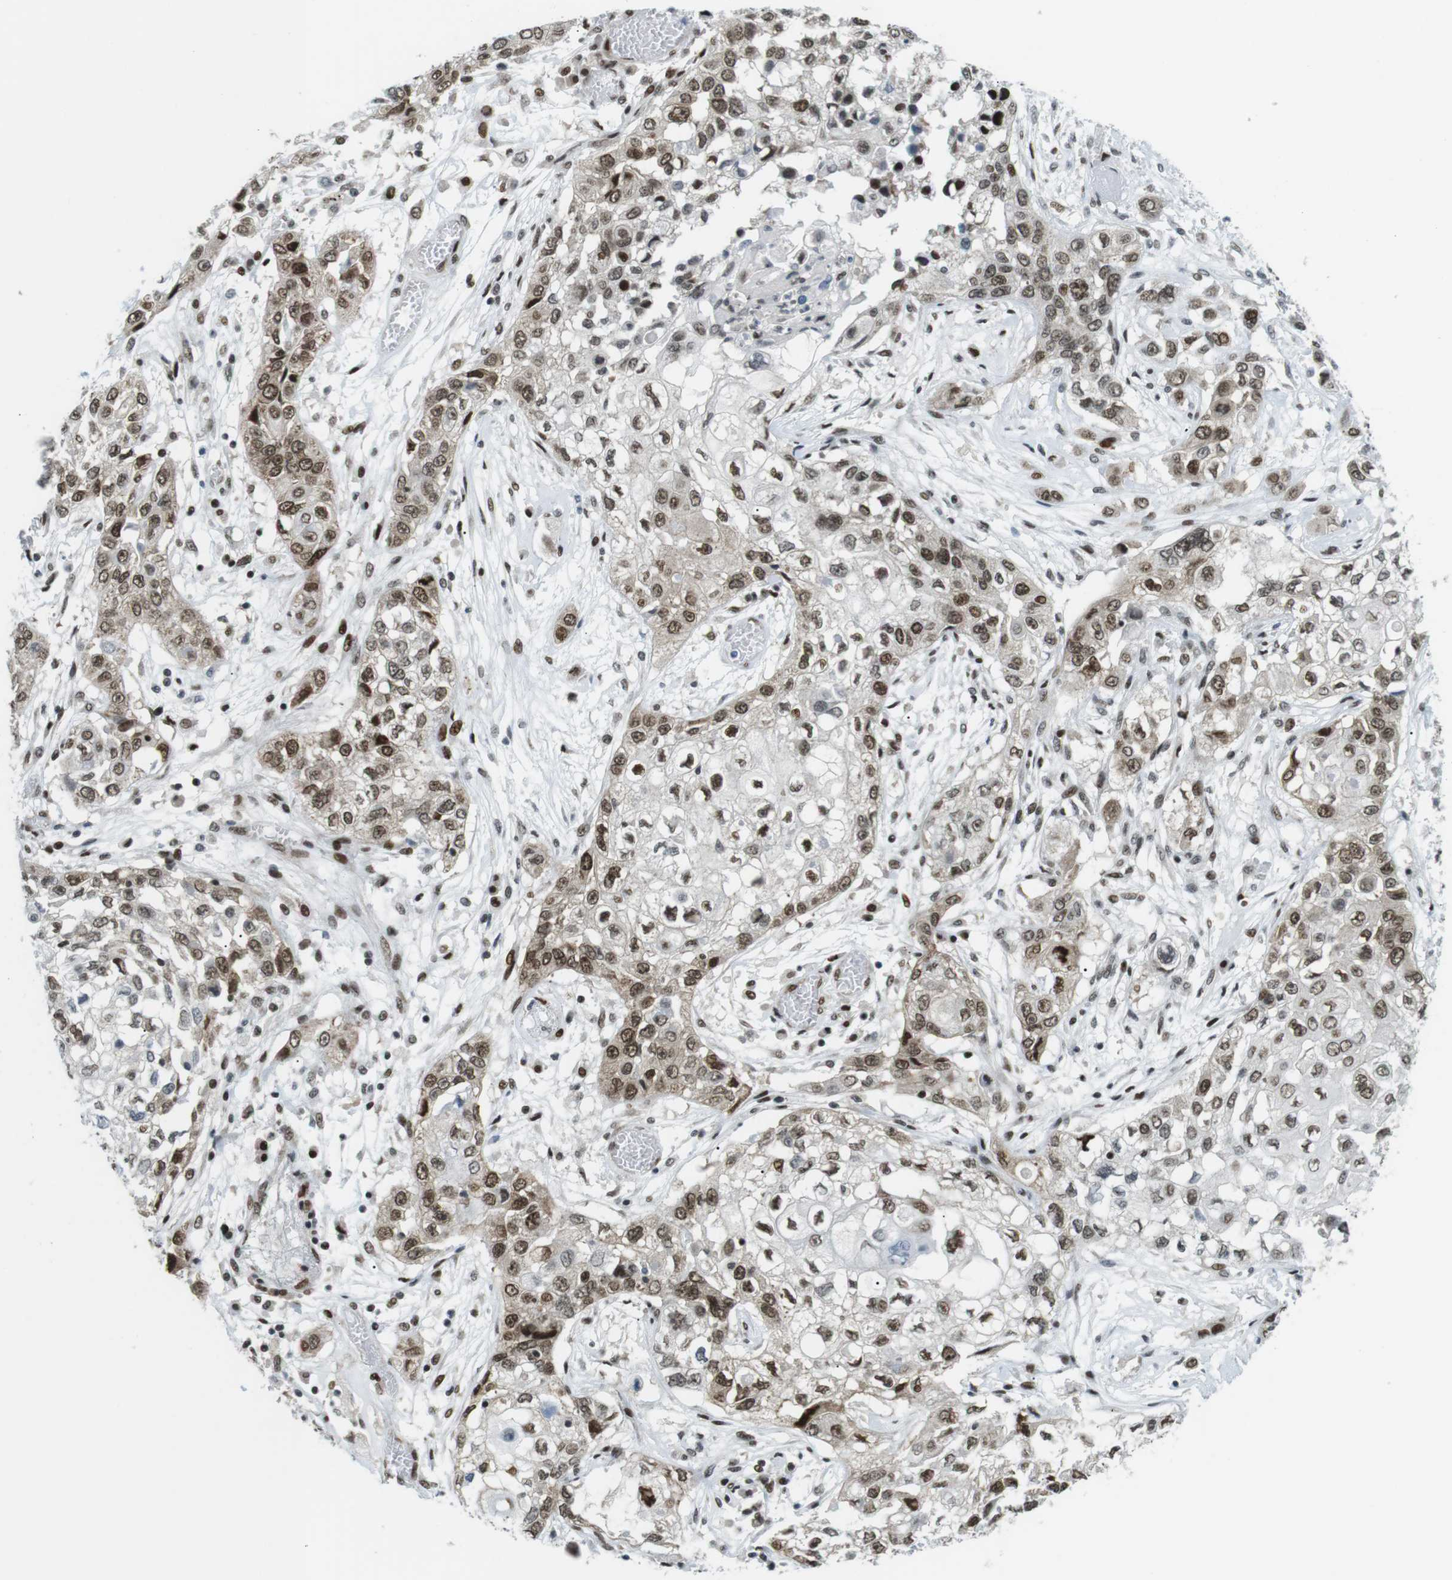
{"staining": {"intensity": "moderate", "quantity": ">75%", "location": "cytoplasmic/membranous,nuclear"}, "tissue": "lung cancer", "cell_type": "Tumor cells", "image_type": "cancer", "snomed": [{"axis": "morphology", "description": "Squamous cell carcinoma, NOS"}, {"axis": "topography", "description": "Lung"}], "caption": "Immunohistochemical staining of human lung cancer (squamous cell carcinoma) reveals moderate cytoplasmic/membranous and nuclear protein expression in about >75% of tumor cells.", "gene": "CDC27", "patient": {"sex": "male", "age": 71}}